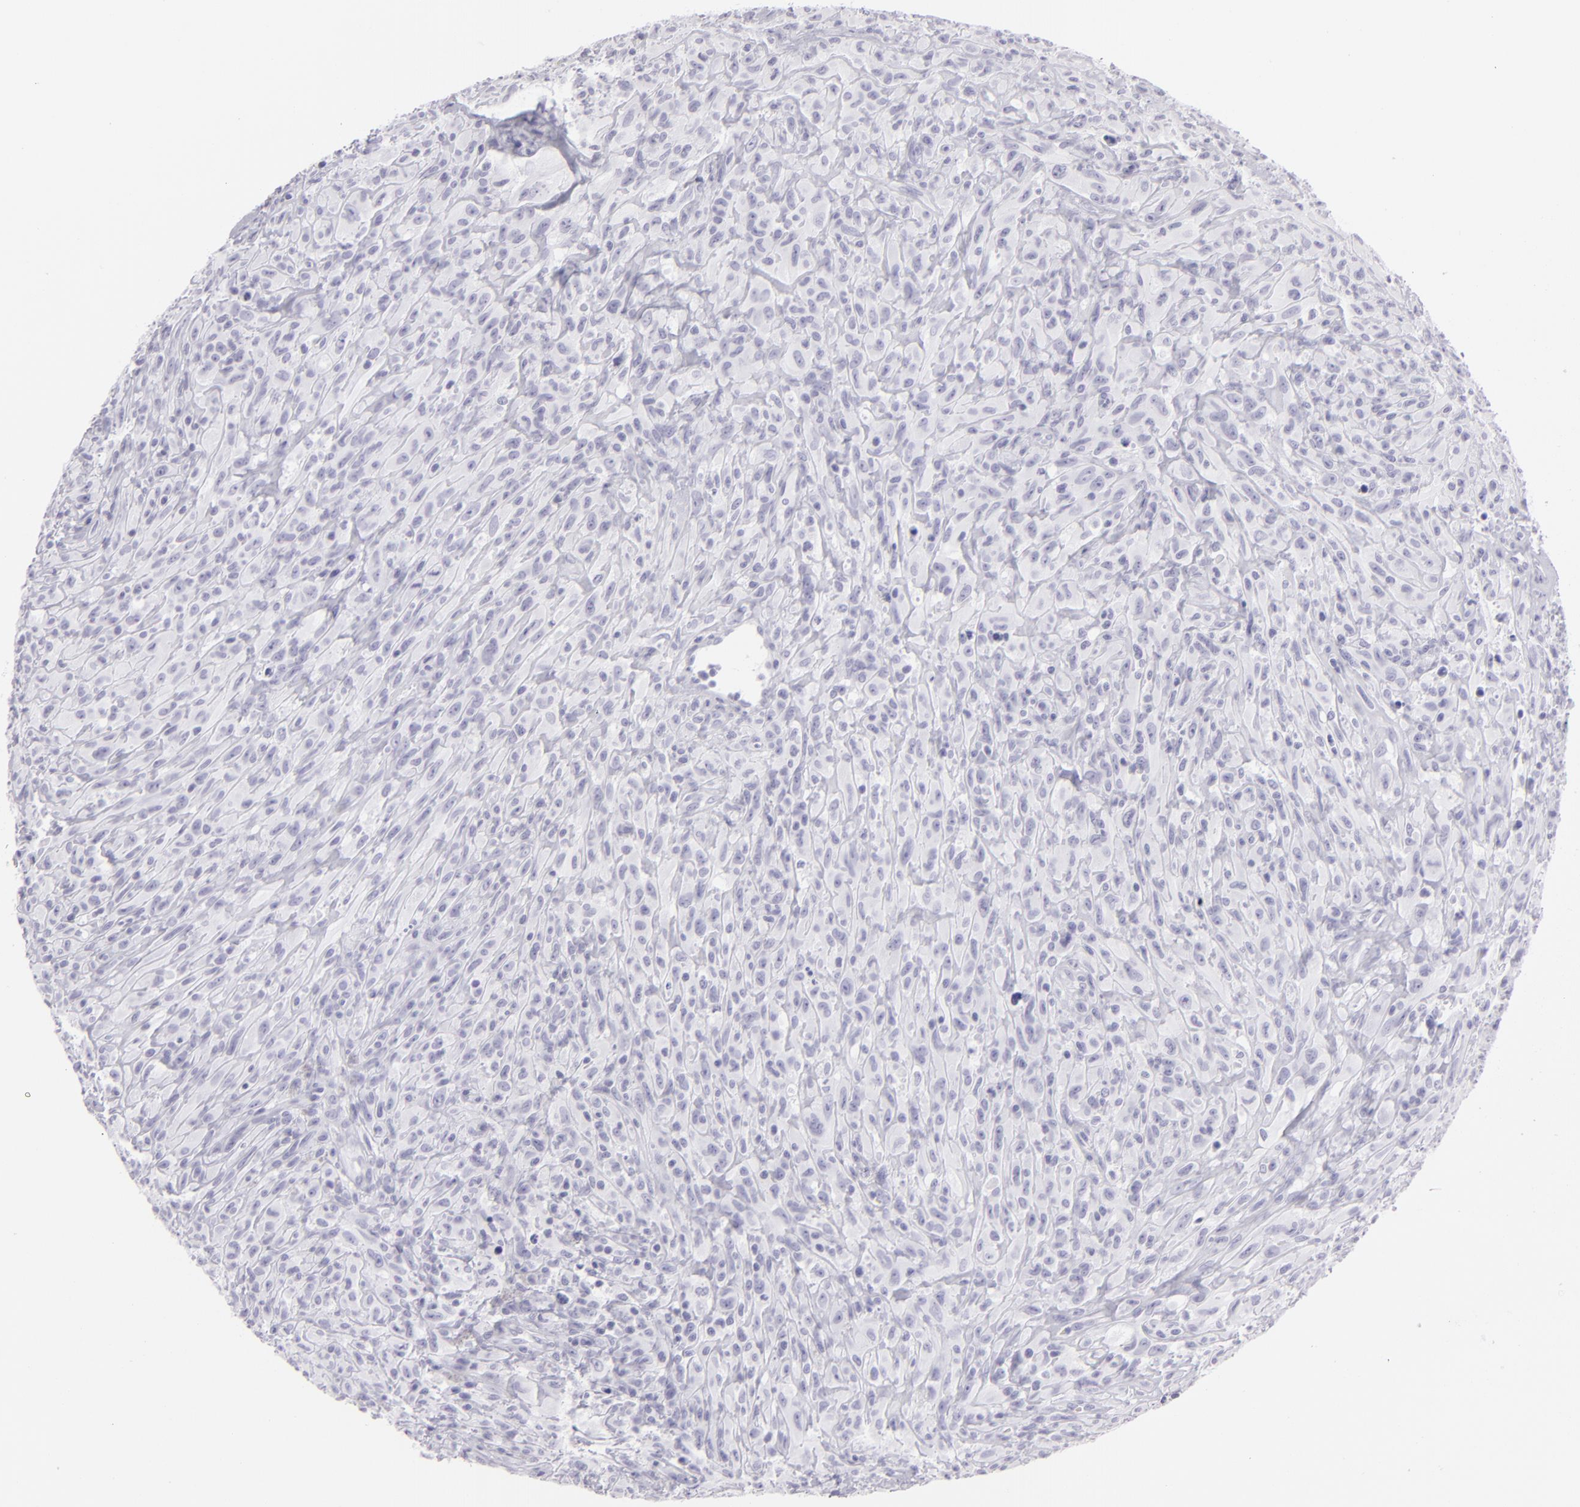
{"staining": {"intensity": "negative", "quantity": "none", "location": "none"}, "tissue": "glioma", "cell_type": "Tumor cells", "image_type": "cancer", "snomed": [{"axis": "morphology", "description": "Glioma, malignant, High grade"}, {"axis": "topography", "description": "Brain"}], "caption": "An immunohistochemistry photomicrograph of glioma is shown. There is no staining in tumor cells of glioma. (DAB (3,3'-diaminobenzidine) immunohistochemistry (IHC) visualized using brightfield microscopy, high magnification).", "gene": "FLG", "patient": {"sex": "male", "age": 48}}